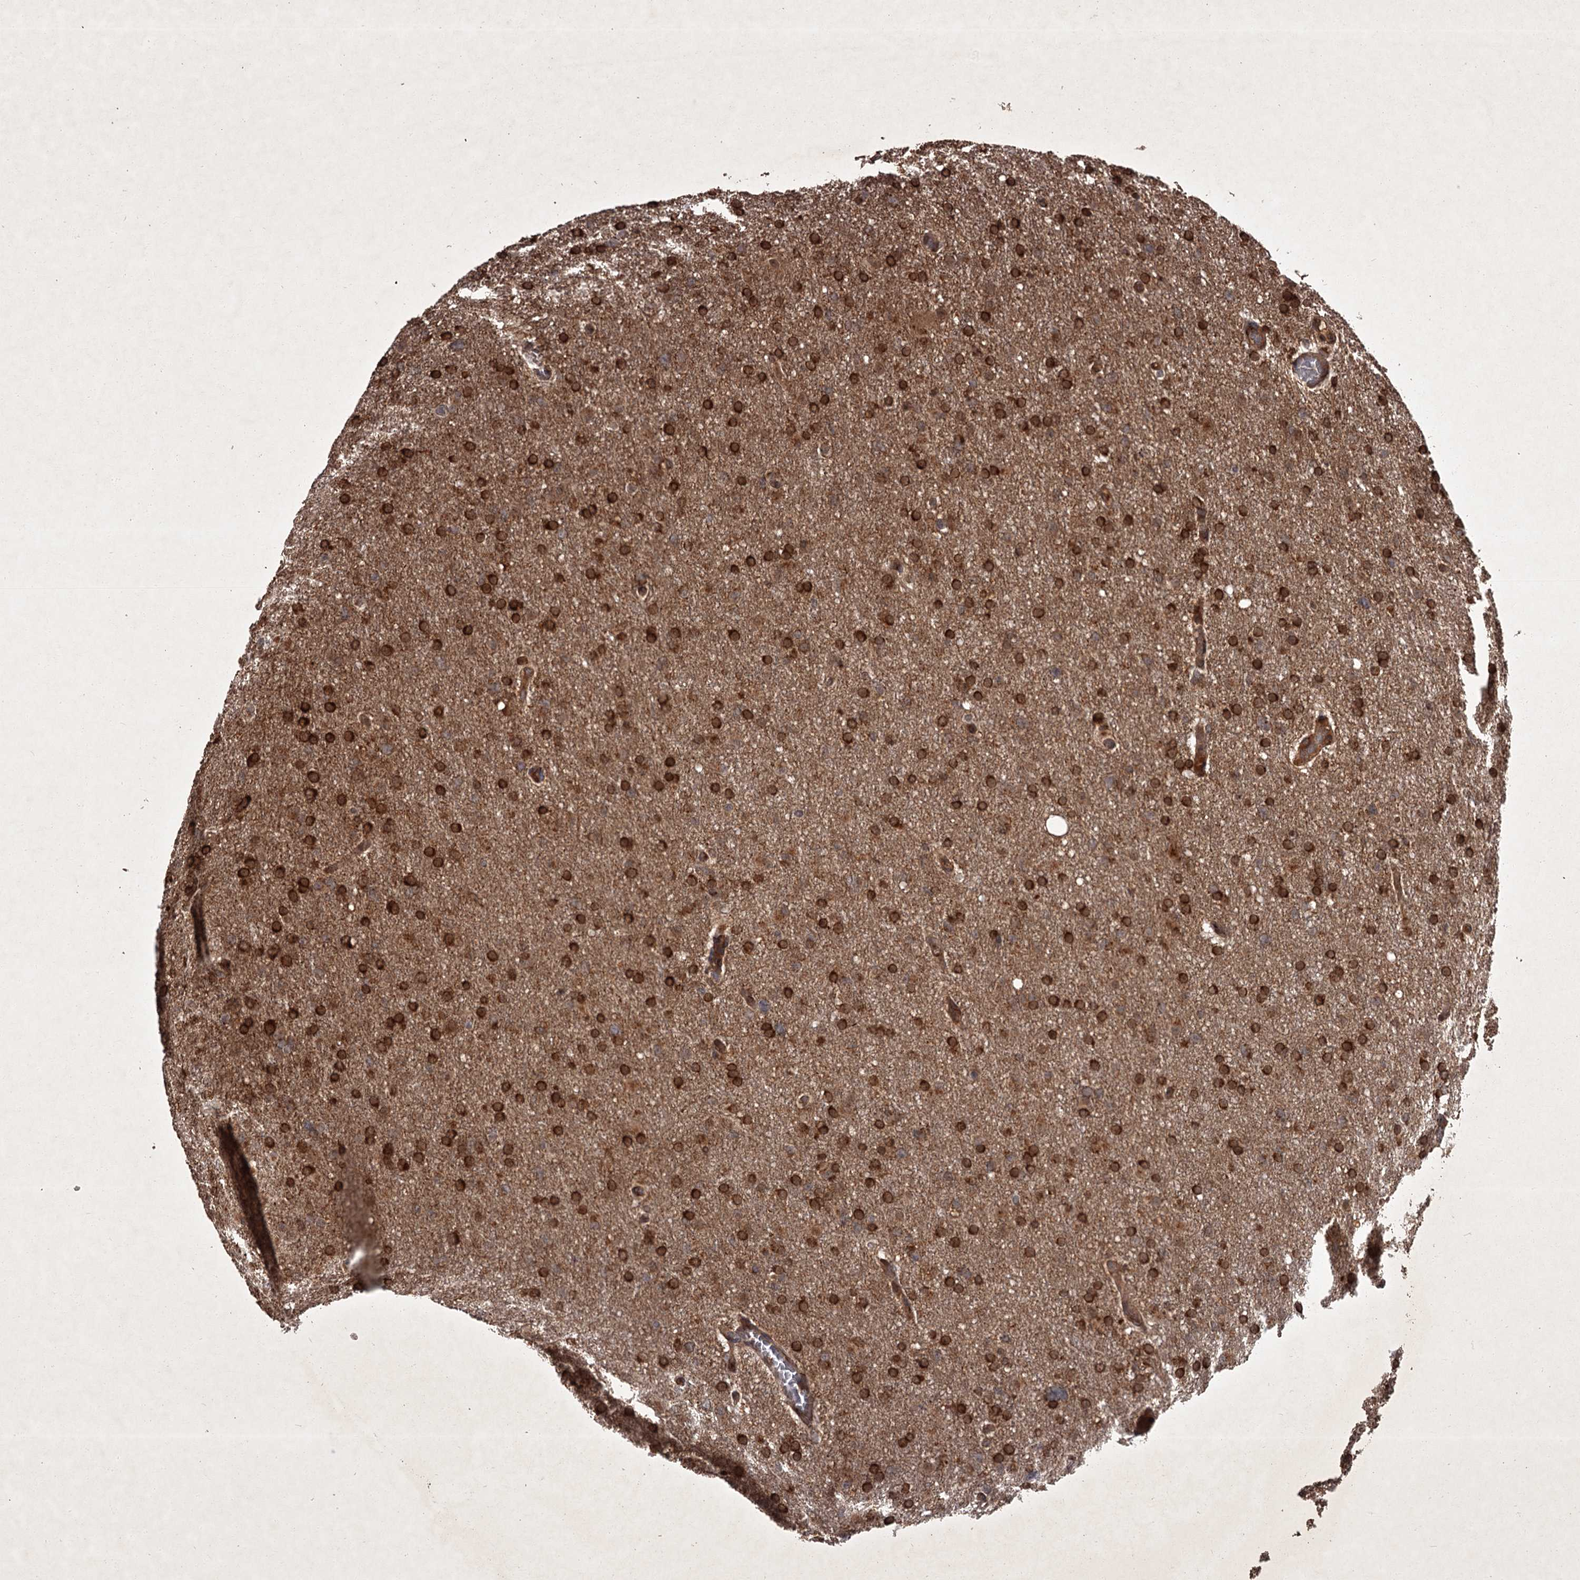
{"staining": {"intensity": "strong", "quantity": ">75%", "location": "cytoplasmic/membranous,nuclear"}, "tissue": "glioma", "cell_type": "Tumor cells", "image_type": "cancer", "snomed": [{"axis": "morphology", "description": "Glioma, malignant, High grade"}, {"axis": "topography", "description": "Cerebral cortex"}], "caption": "This histopathology image reveals immunohistochemistry staining of human glioma, with high strong cytoplasmic/membranous and nuclear positivity in approximately >75% of tumor cells.", "gene": "TBC1D23", "patient": {"sex": "female", "age": 36}}